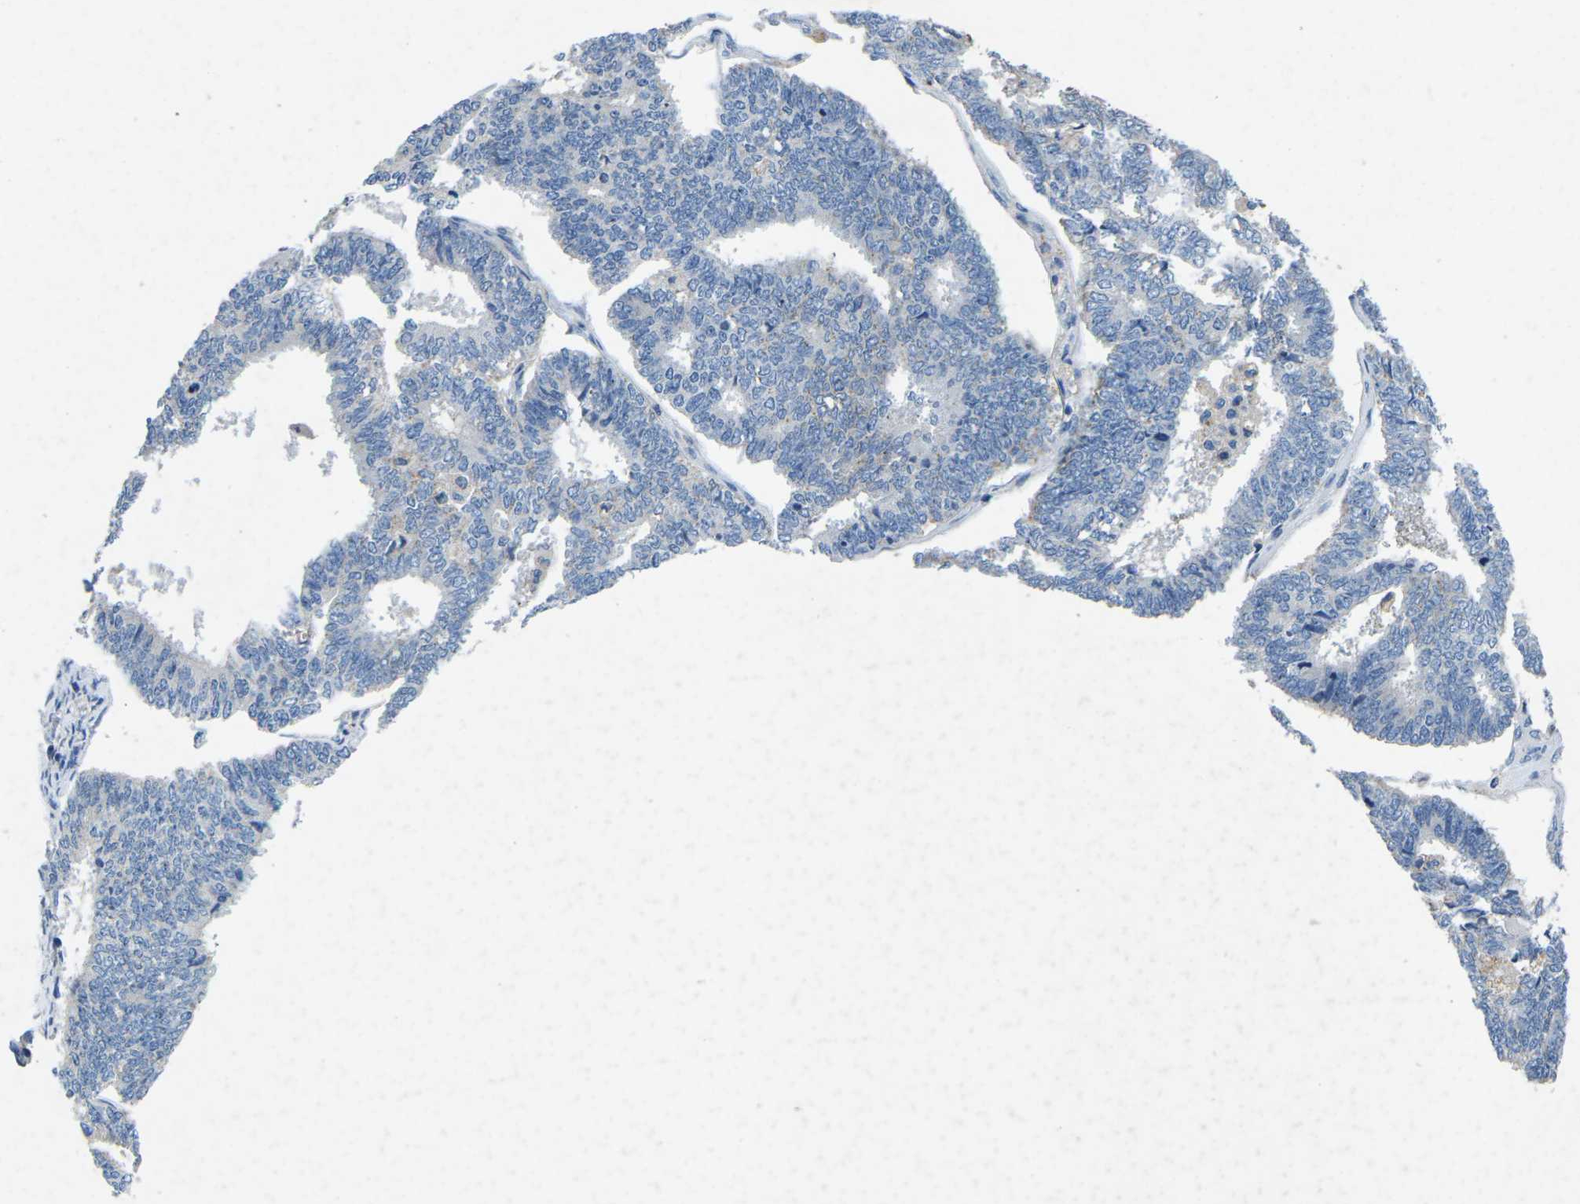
{"staining": {"intensity": "negative", "quantity": "none", "location": "none"}, "tissue": "endometrial cancer", "cell_type": "Tumor cells", "image_type": "cancer", "snomed": [{"axis": "morphology", "description": "Adenocarcinoma, NOS"}, {"axis": "topography", "description": "Endometrium"}], "caption": "This is a histopathology image of IHC staining of adenocarcinoma (endometrial), which shows no positivity in tumor cells. Brightfield microscopy of IHC stained with DAB (3,3'-diaminobenzidine) (brown) and hematoxylin (blue), captured at high magnification.", "gene": "PDCD6IP", "patient": {"sex": "female", "age": 70}}